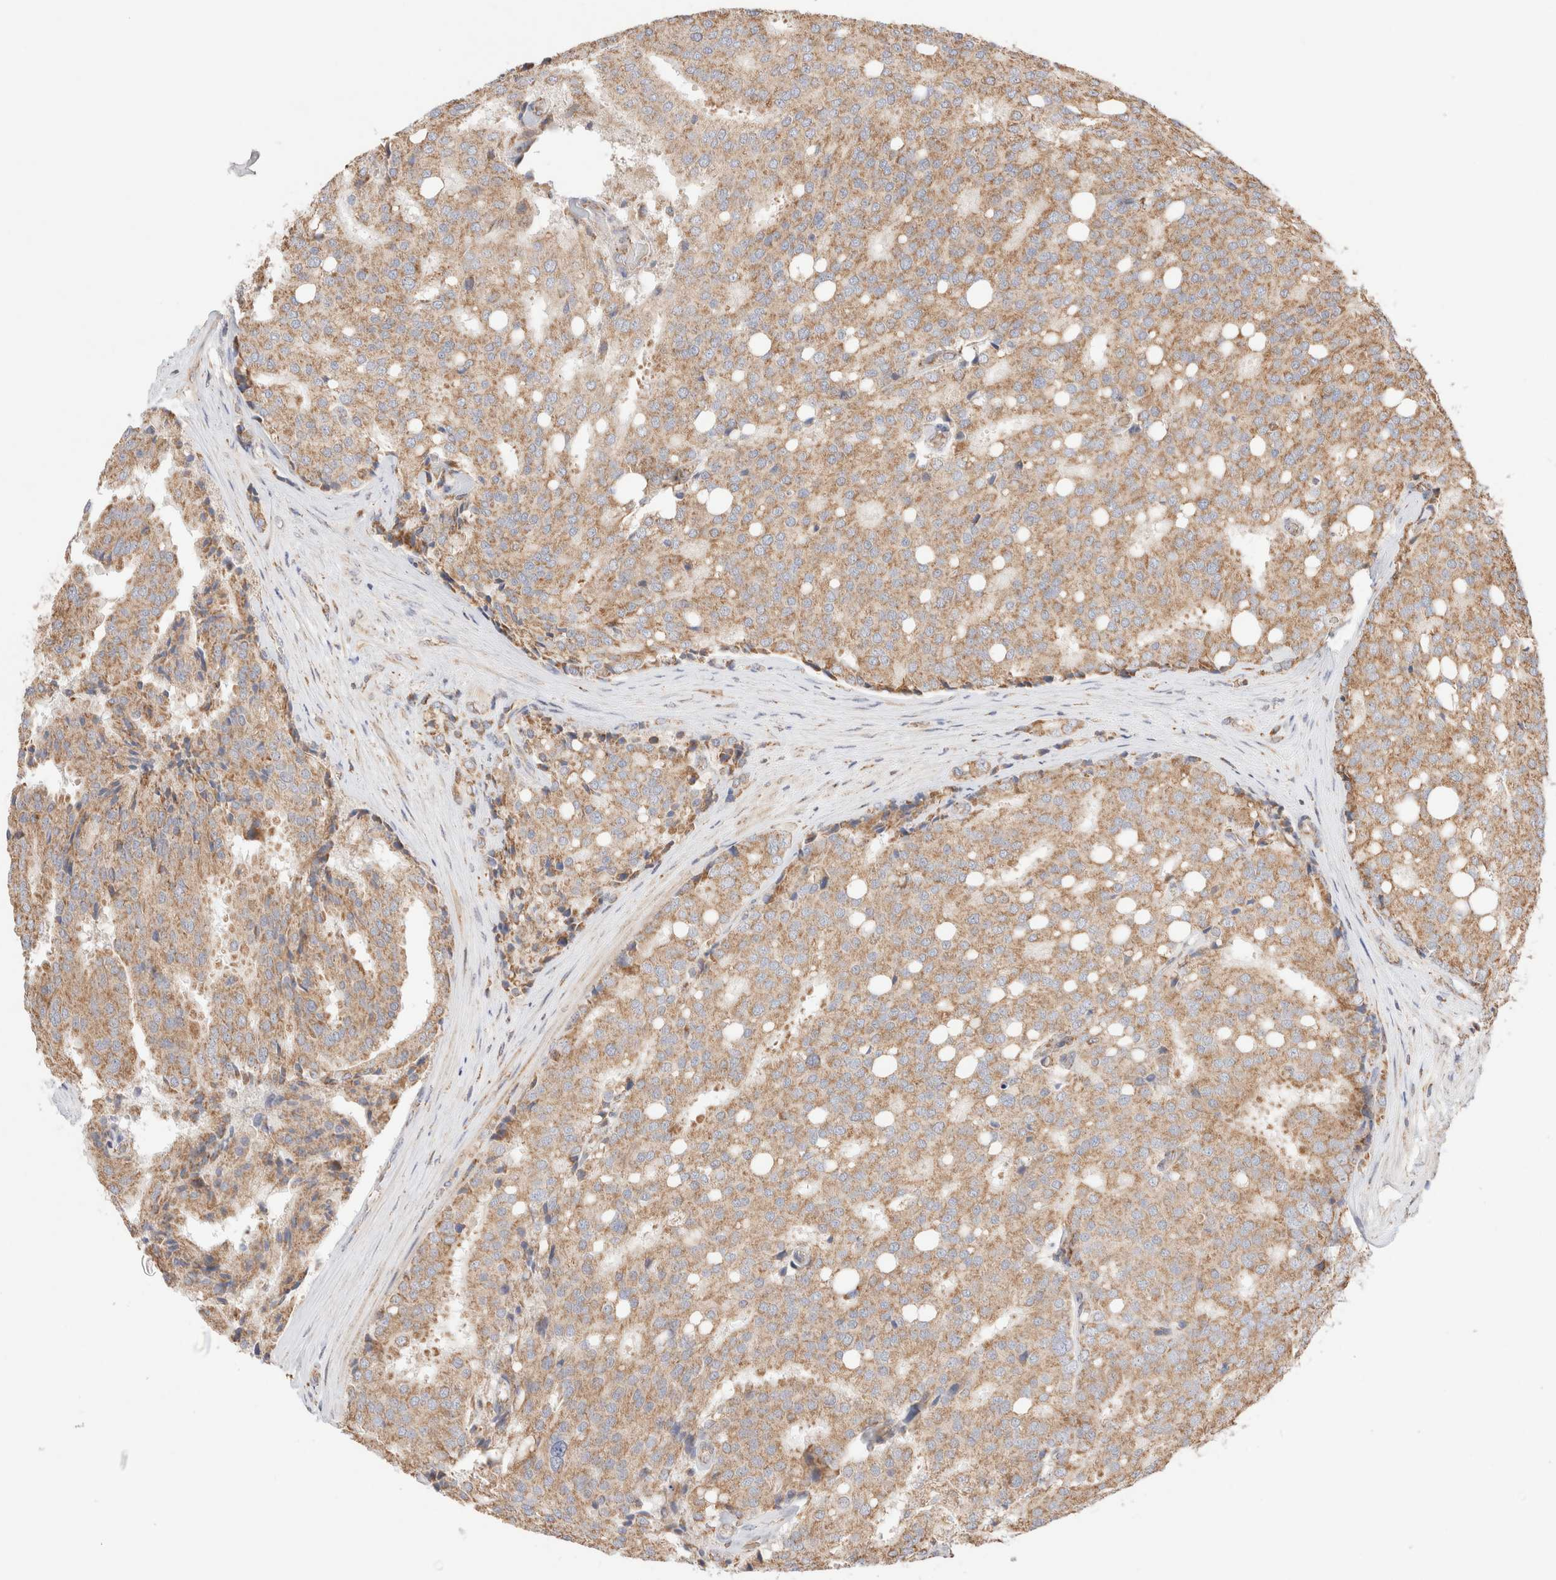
{"staining": {"intensity": "moderate", "quantity": ">75%", "location": "cytoplasmic/membranous"}, "tissue": "prostate cancer", "cell_type": "Tumor cells", "image_type": "cancer", "snomed": [{"axis": "morphology", "description": "Adenocarcinoma, High grade"}, {"axis": "topography", "description": "Prostate"}], "caption": "A brown stain labels moderate cytoplasmic/membranous expression of a protein in high-grade adenocarcinoma (prostate) tumor cells. (DAB = brown stain, brightfield microscopy at high magnification).", "gene": "TMPPE", "patient": {"sex": "male", "age": 50}}